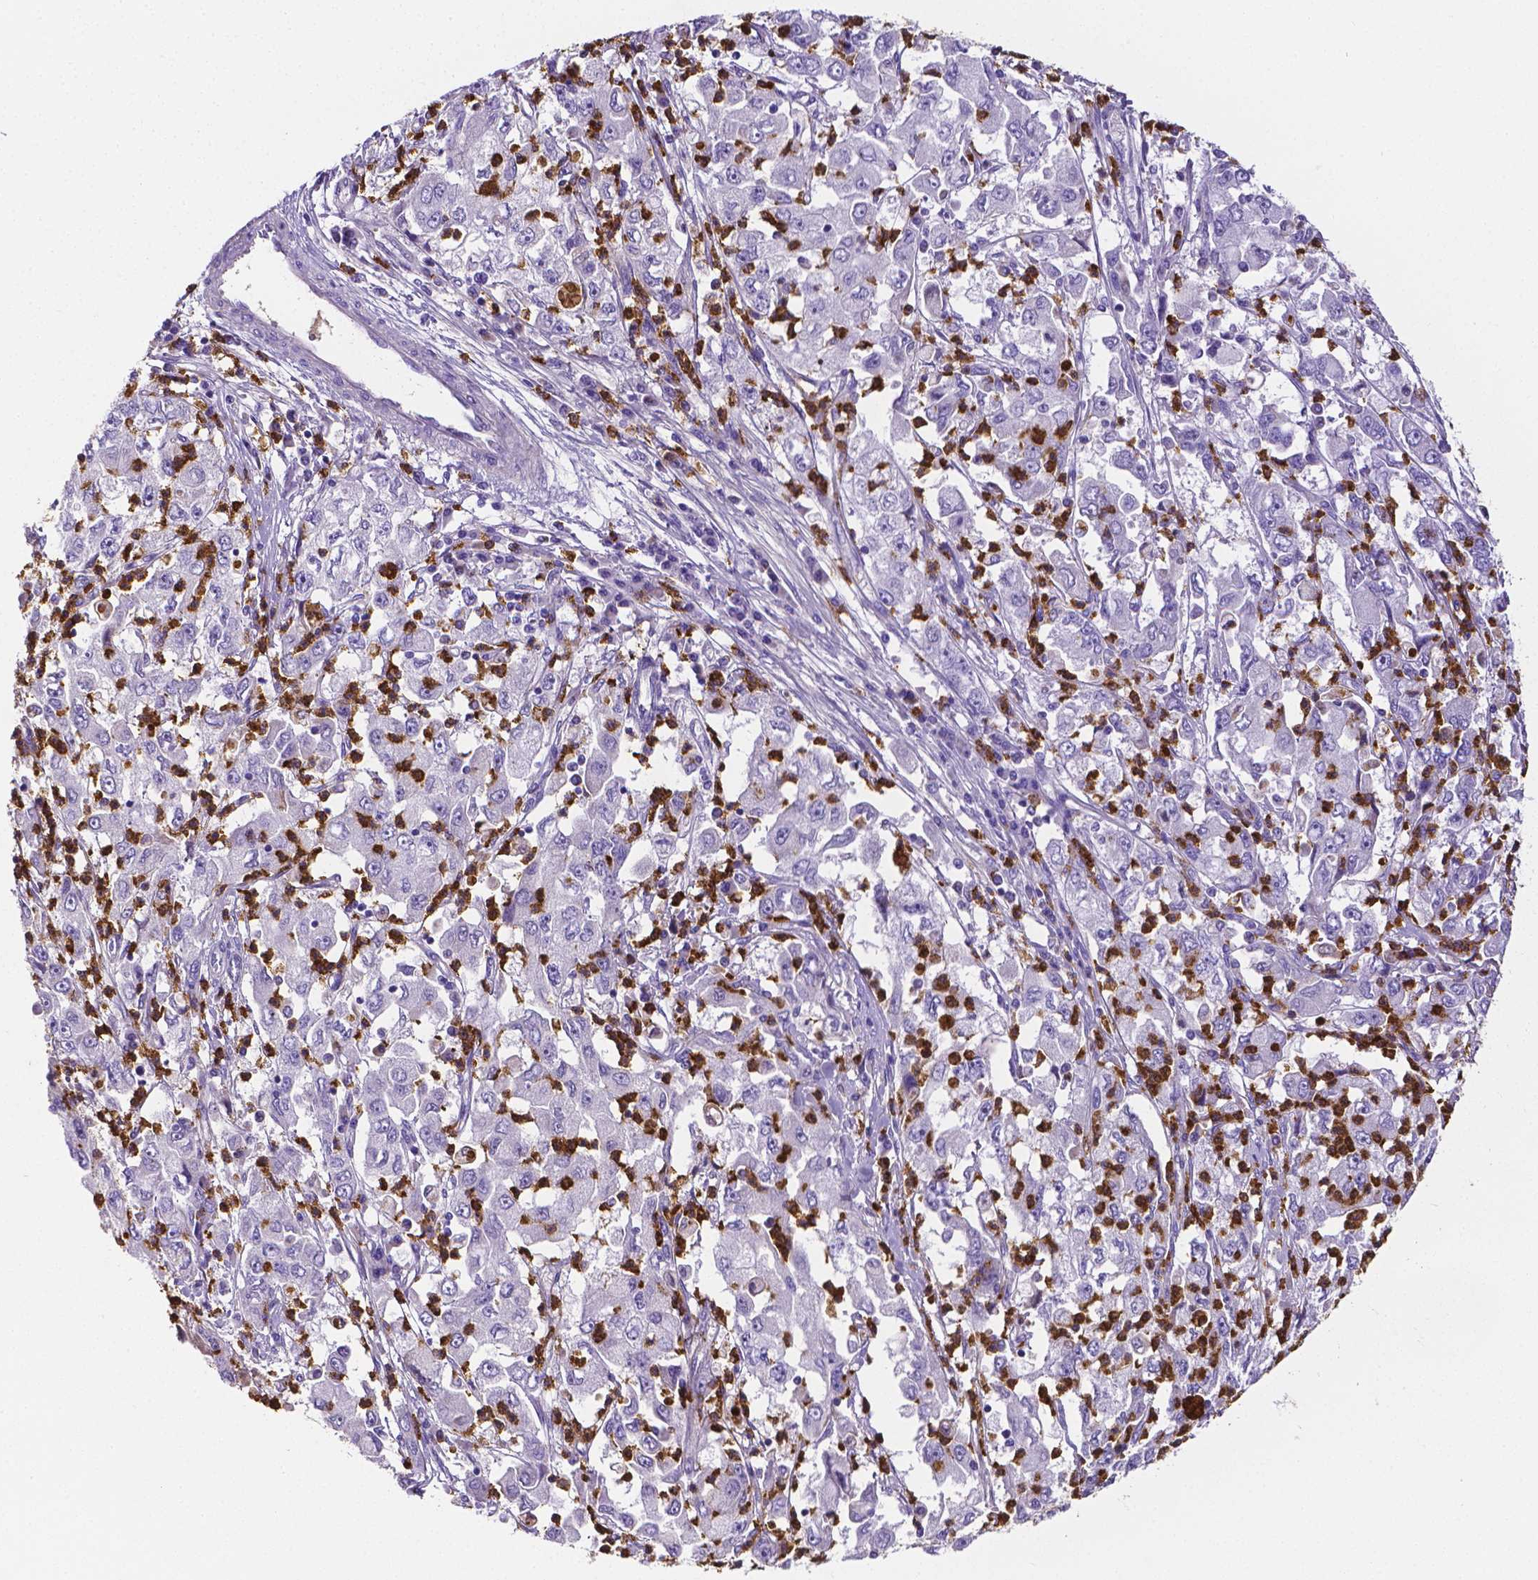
{"staining": {"intensity": "negative", "quantity": "none", "location": "none"}, "tissue": "cervical cancer", "cell_type": "Tumor cells", "image_type": "cancer", "snomed": [{"axis": "morphology", "description": "Squamous cell carcinoma, NOS"}, {"axis": "topography", "description": "Cervix"}], "caption": "IHC image of neoplastic tissue: human squamous cell carcinoma (cervical) stained with DAB reveals no significant protein positivity in tumor cells.", "gene": "MMP9", "patient": {"sex": "female", "age": 36}}